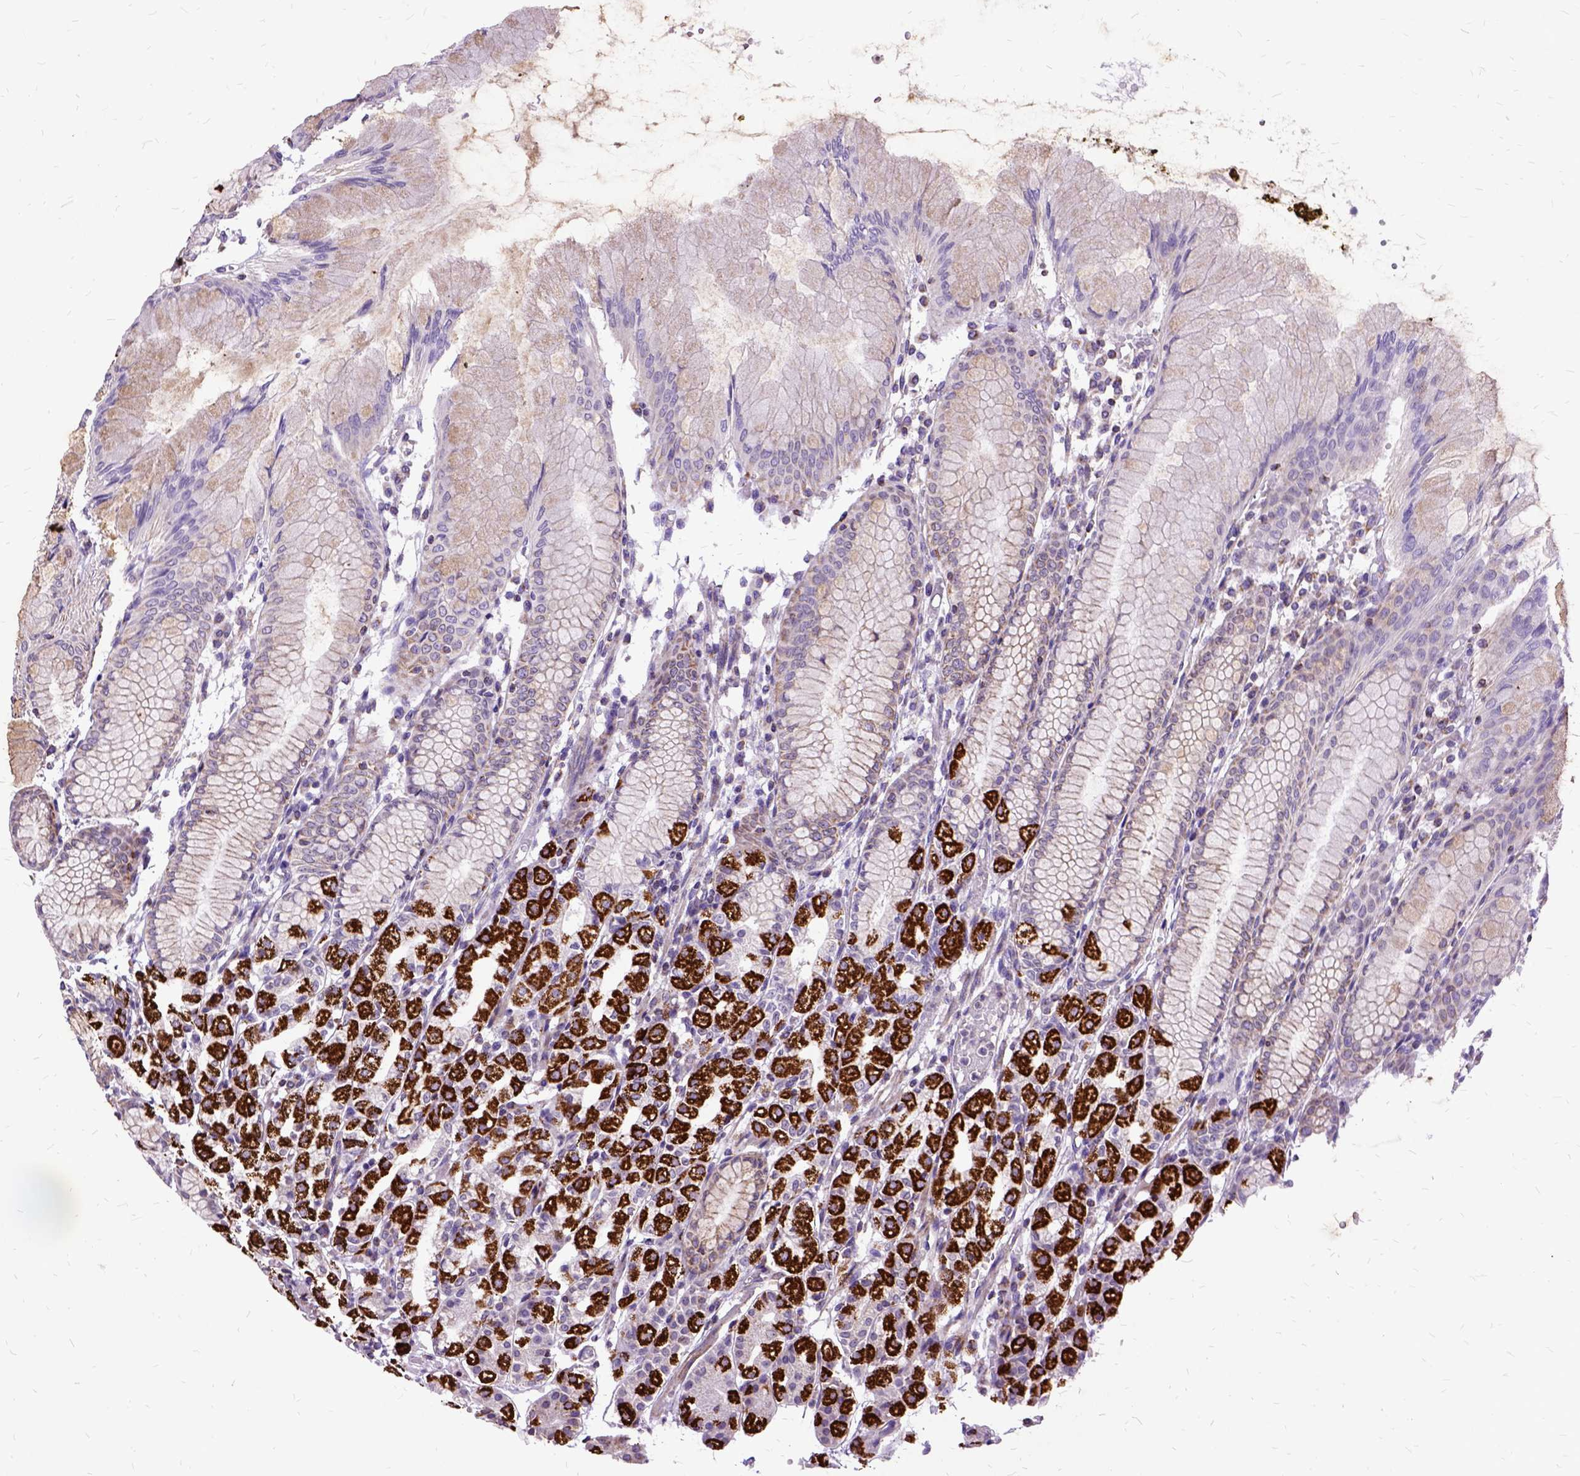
{"staining": {"intensity": "strong", "quantity": "25%-75%", "location": "cytoplasmic/membranous"}, "tissue": "stomach", "cell_type": "Glandular cells", "image_type": "normal", "snomed": [{"axis": "morphology", "description": "Normal tissue, NOS"}, {"axis": "topography", "description": "Stomach"}], "caption": "DAB (3,3'-diaminobenzidine) immunohistochemical staining of benign human stomach displays strong cytoplasmic/membranous protein positivity in about 25%-75% of glandular cells. (DAB IHC, brown staining for protein, blue staining for nuclei).", "gene": "OXCT1", "patient": {"sex": "female", "age": 57}}